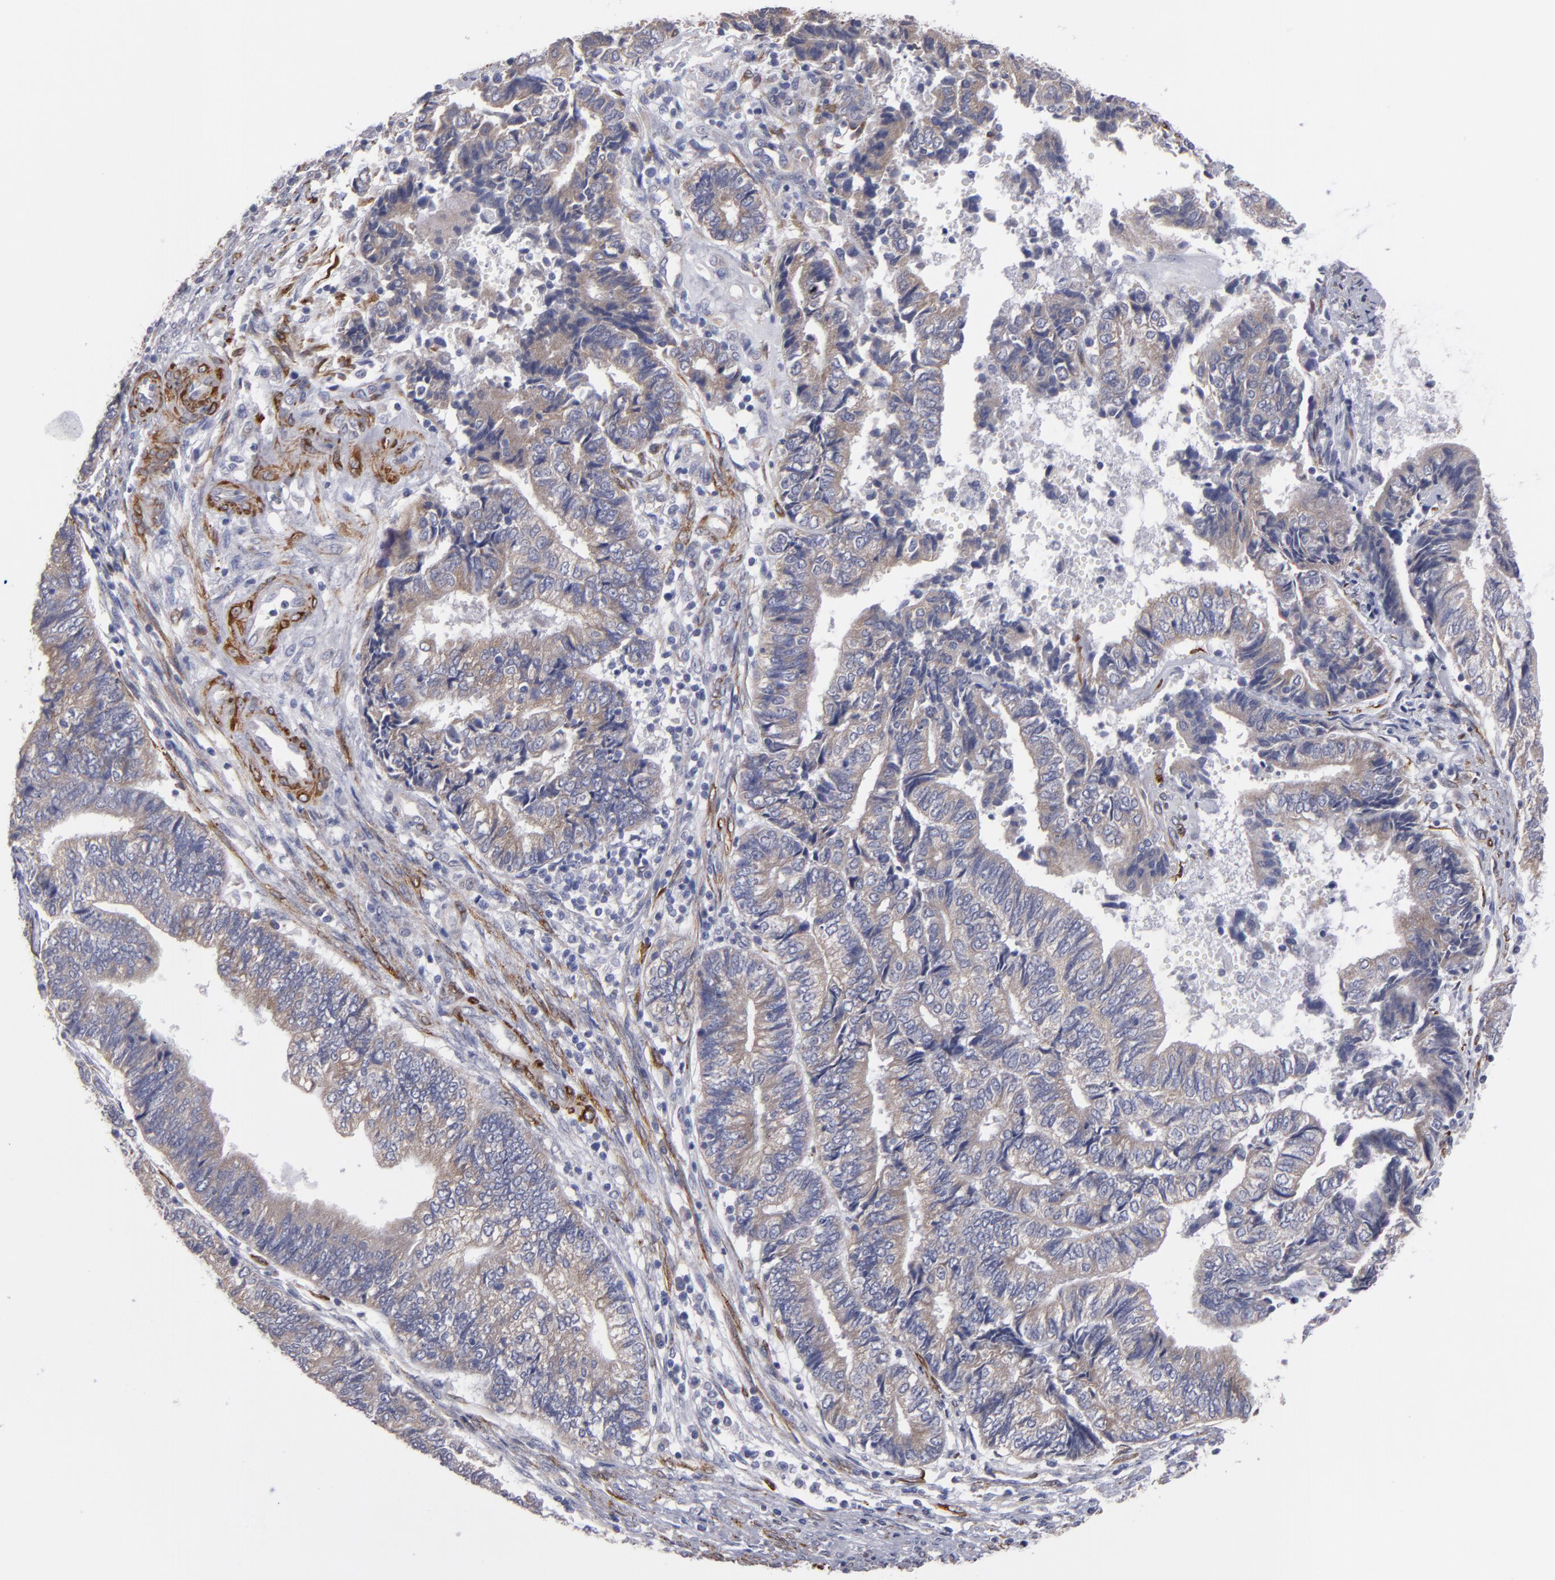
{"staining": {"intensity": "weak", "quantity": ">75%", "location": "cytoplasmic/membranous"}, "tissue": "endometrial cancer", "cell_type": "Tumor cells", "image_type": "cancer", "snomed": [{"axis": "morphology", "description": "Adenocarcinoma, NOS"}, {"axis": "topography", "description": "Uterus"}, {"axis": "topography", "description": "Endometrium"}], "caption": "Human adenocarcinoma (endometrial) stained for a protein (brown) exhibits weak cytoplasmic/membranous positive staining in about >75% of tumor cells.", "gene": "SLMAP", "patient": {"sex": "female", "age": 70}}